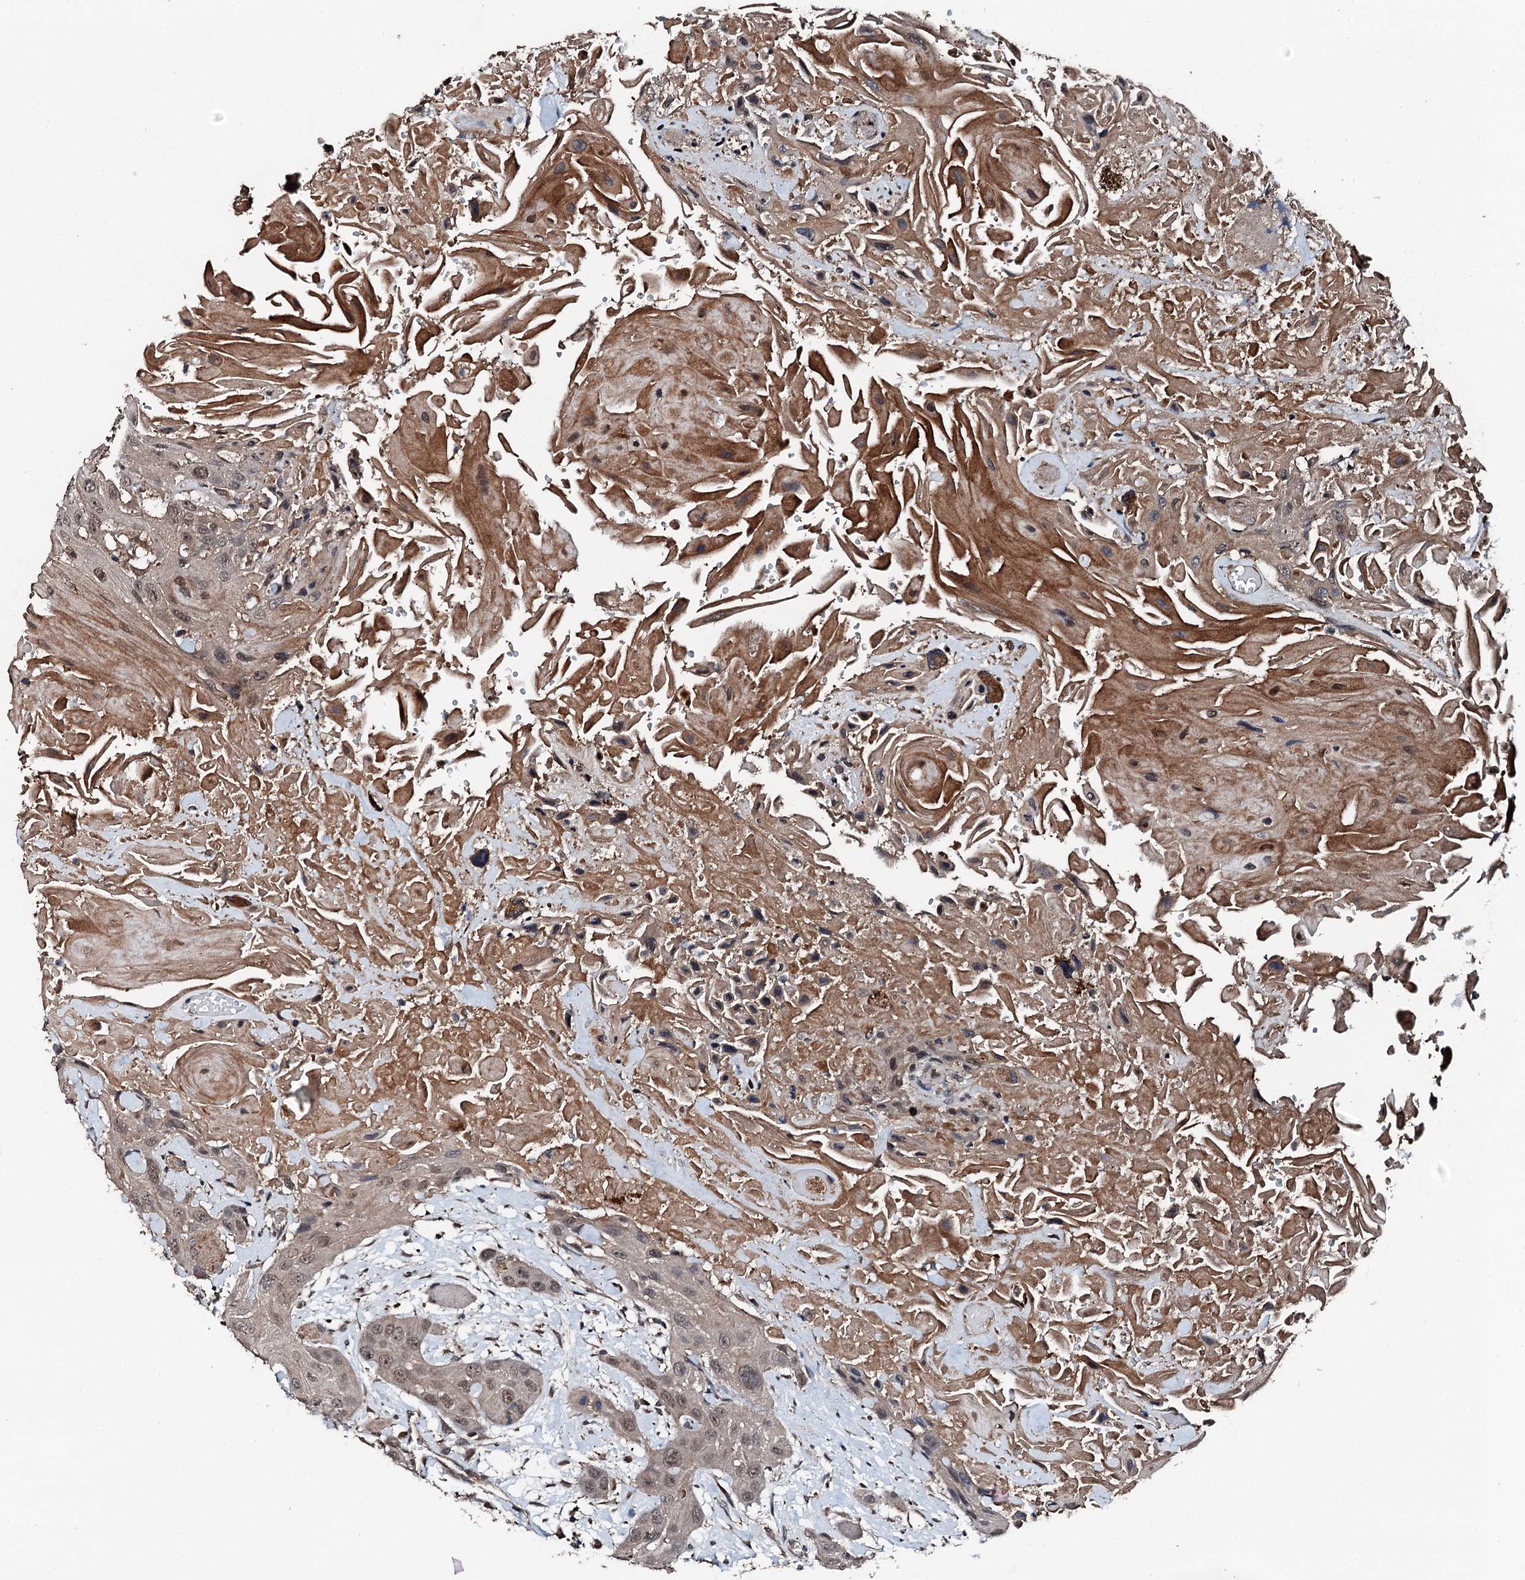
{"staining": {"intensity": "moderate", "quantity": ">75%", "location": "nuclear"}, "tissue": "head and neck cancer", "cell_type": "Tumor cells", "image_type": "cancer", "snomed": [{"axis": "morphology", "description": "Squamous cell carcinoma, NOS"}, {"axis": "topography", "description": "Head-Neck"}], "caption": "Protein expression analysis of human squamous cell carcinoma (head and neck) reveals moderate nuclear positivity in approximately >75% of tumor cells.", "gene": "FLYWCH1", "patient": {"sex": "male", "age": 81}}